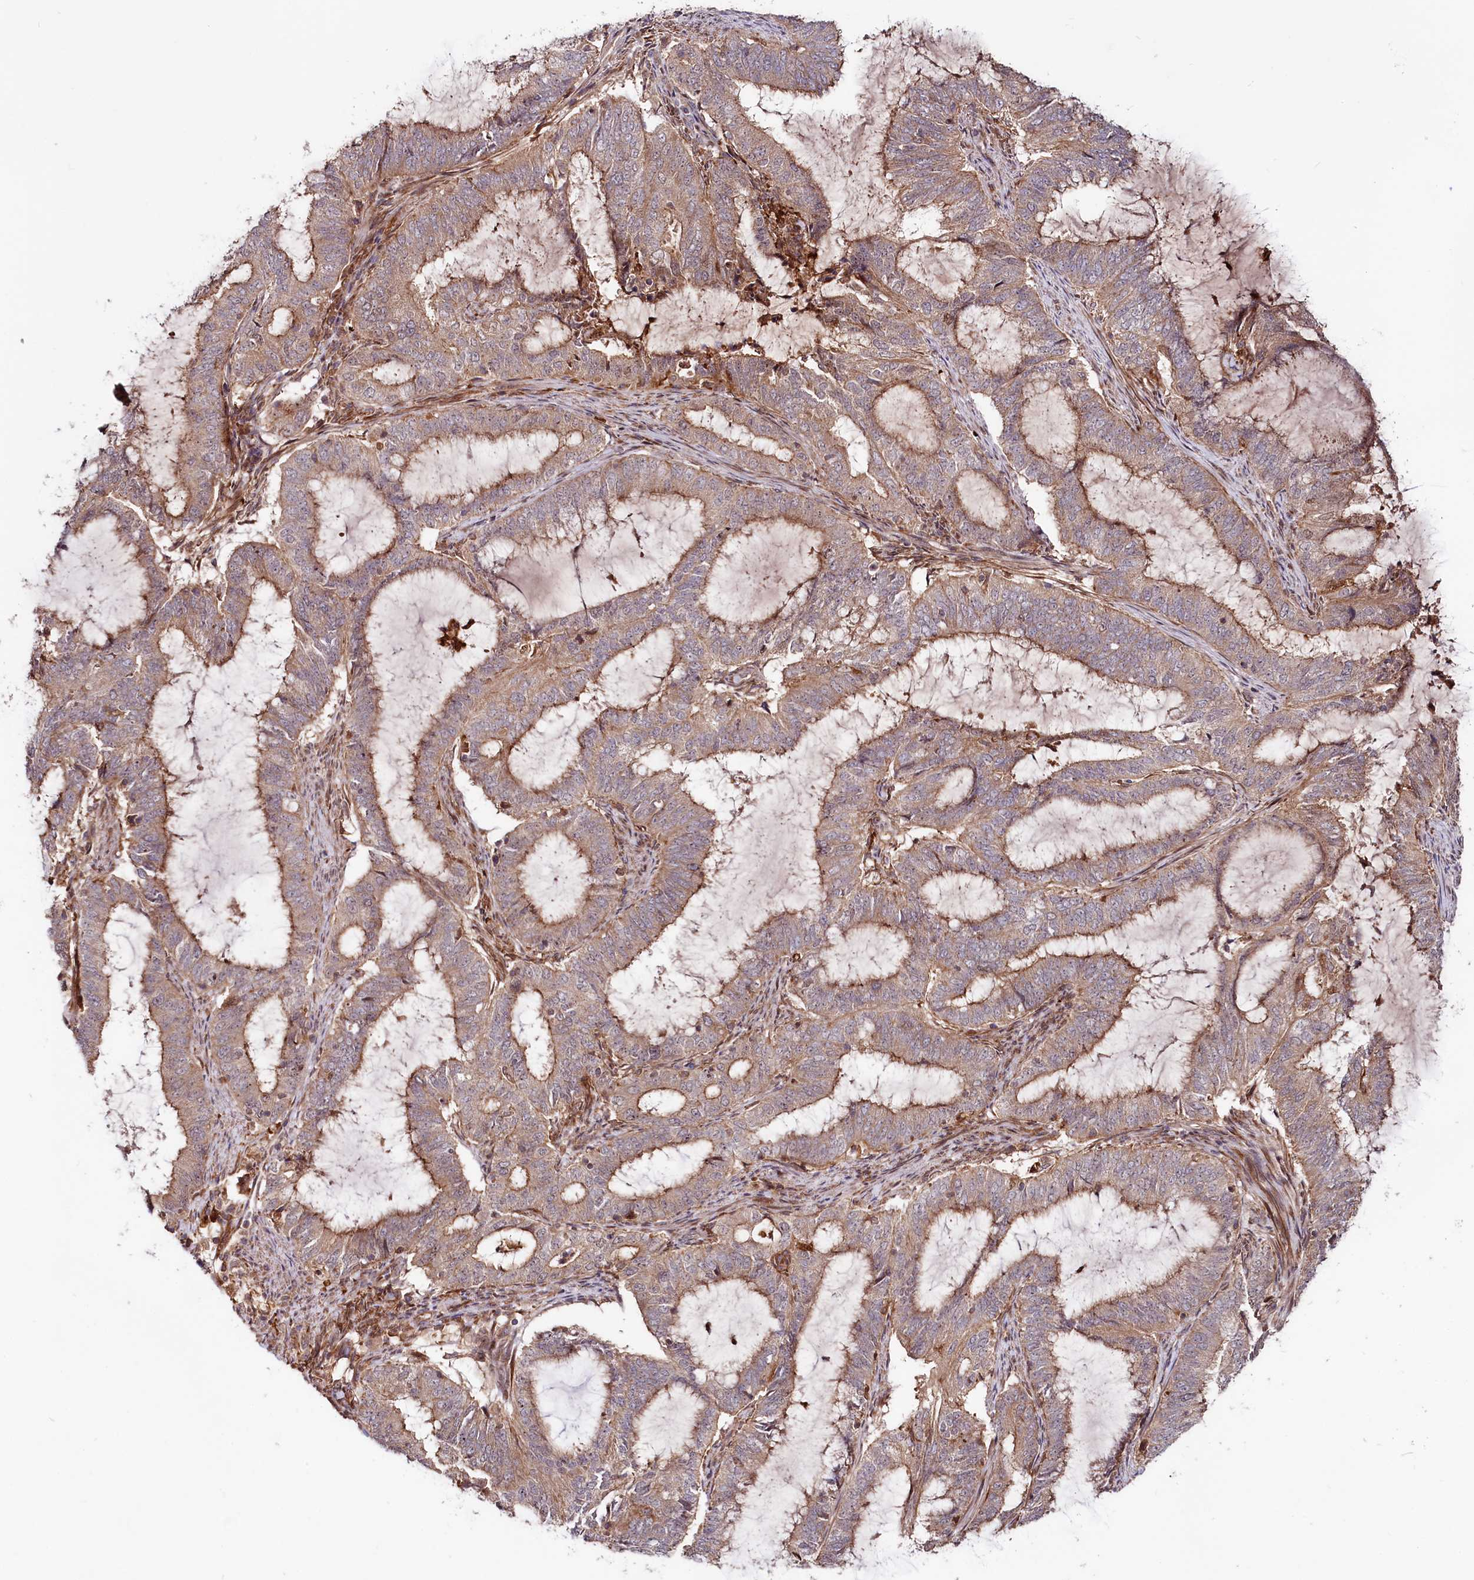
{"staining": {"intensity": "moderate", "quantity": ">75%", "location": "cytoplasmic/membranous"}, "tissue": "endometrial cancer", "cell_type": "Tumor cells", "image_type": "cancer", "snomed": [{"axis": "morphology", "description": "Adenocarcinoma, NOS"}, {"axis": "topography", "description": "Endometrium"}], "caption": "Immunohistochemical staining of adenocarcinoma (endometrial) exhibits medium levels of moderate cytoplasmic/membranous protein expression in approximately >75% of tumor cells.", "gene": "NEDD1", "patient": {"sex": "female", "age": 51}}